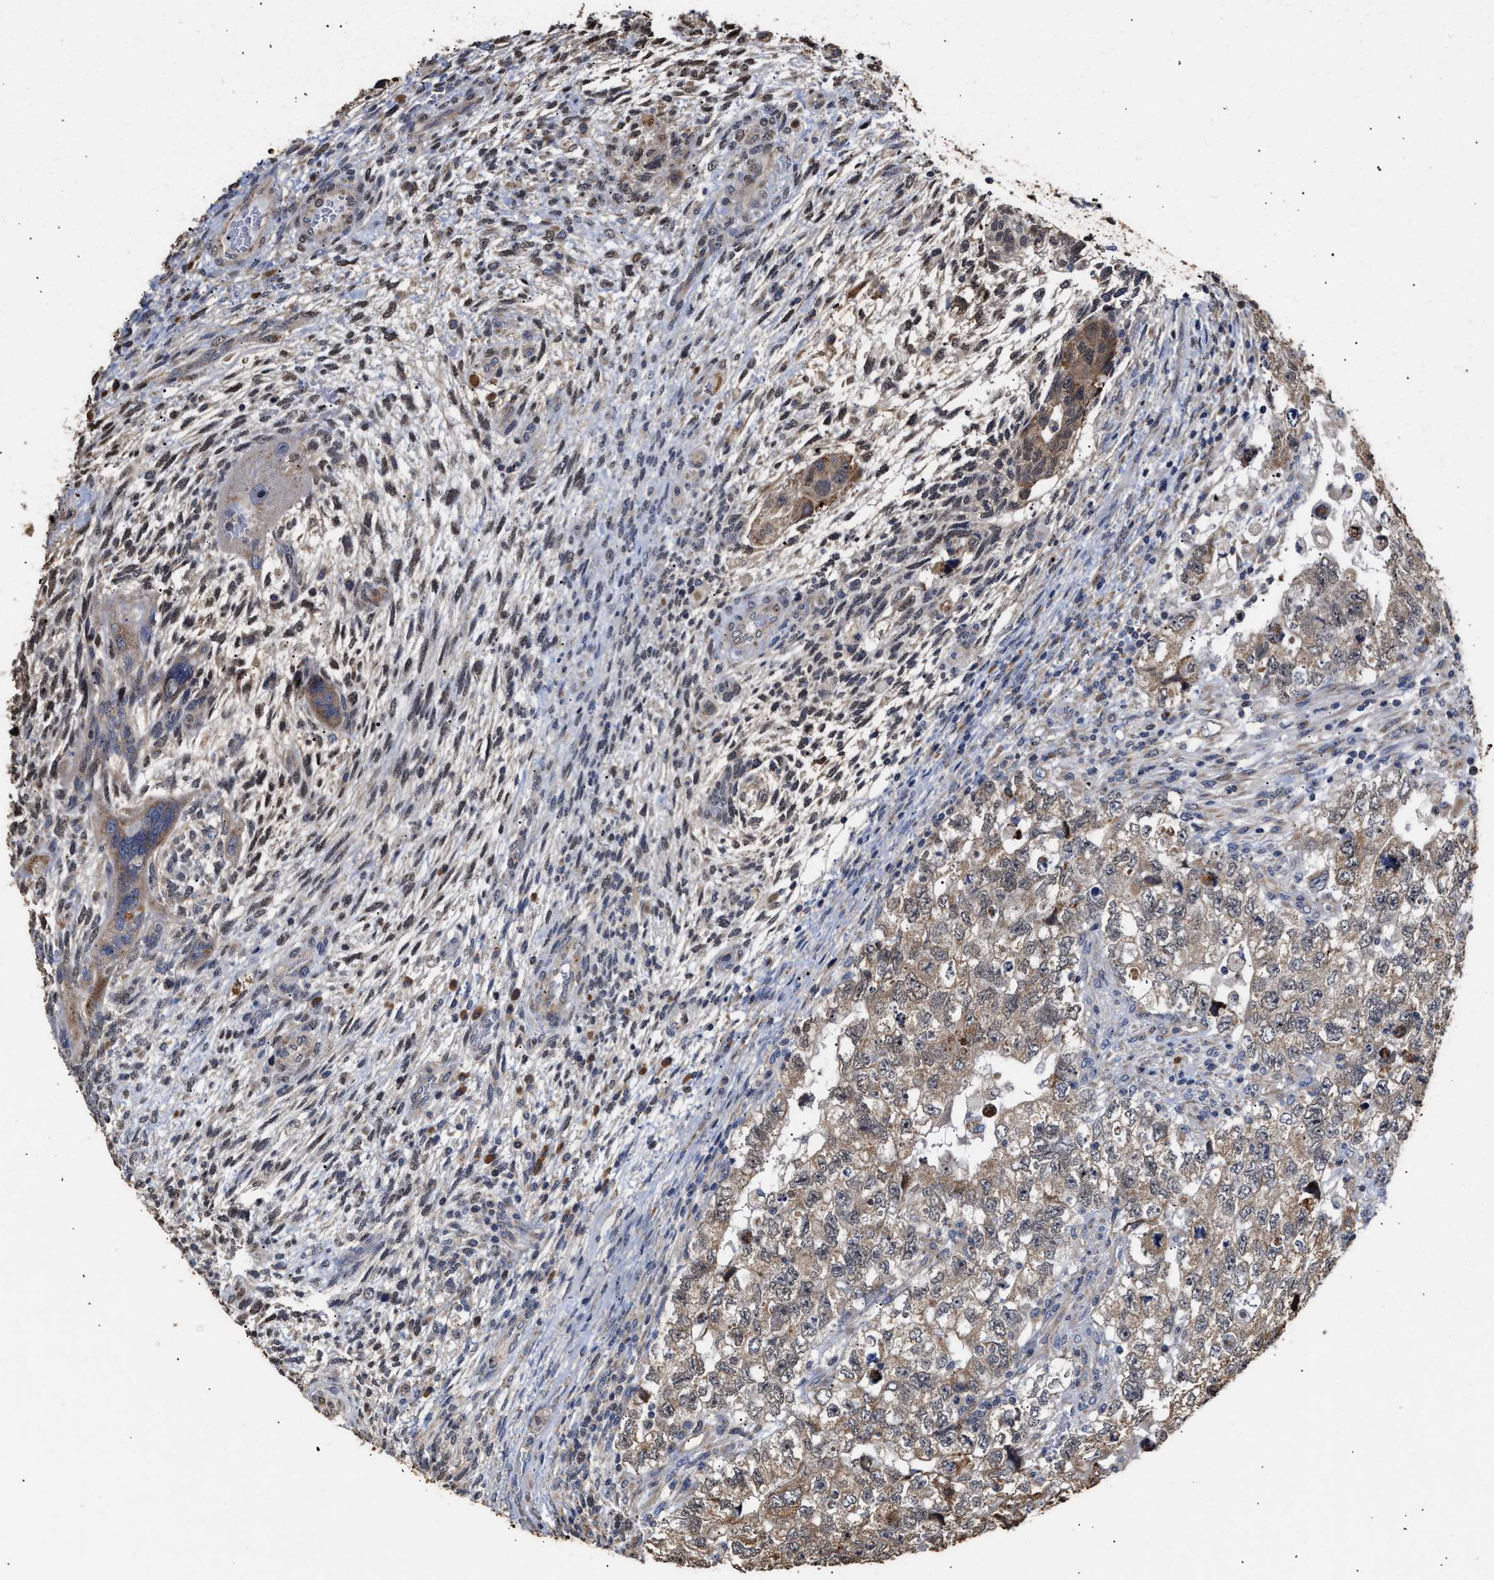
{"staining": {"intensity": "weak", "quantity": ">75%", "location": "cytoplasmic/membranous"}, "tissue": "testis cancer", "cell_type": "Tumor cells", "image_type": "cancer", "snomed": [{"axis": "morphology", "description": "Carcinoma, Embryonal, NOS"}, {"axis": "topography", "description": "Testis"}], "caption": "Testis cancer (embryonal carcinoma) was stained to show a protein in brown. There is low levels of weak cytoplasmic/membranous expression in approximately >75% of tumor cells. (IHC, brightfield microscopy, high magnification).", "gene": "GOSR1", "patient": {"sex": "male", "age": 36}}